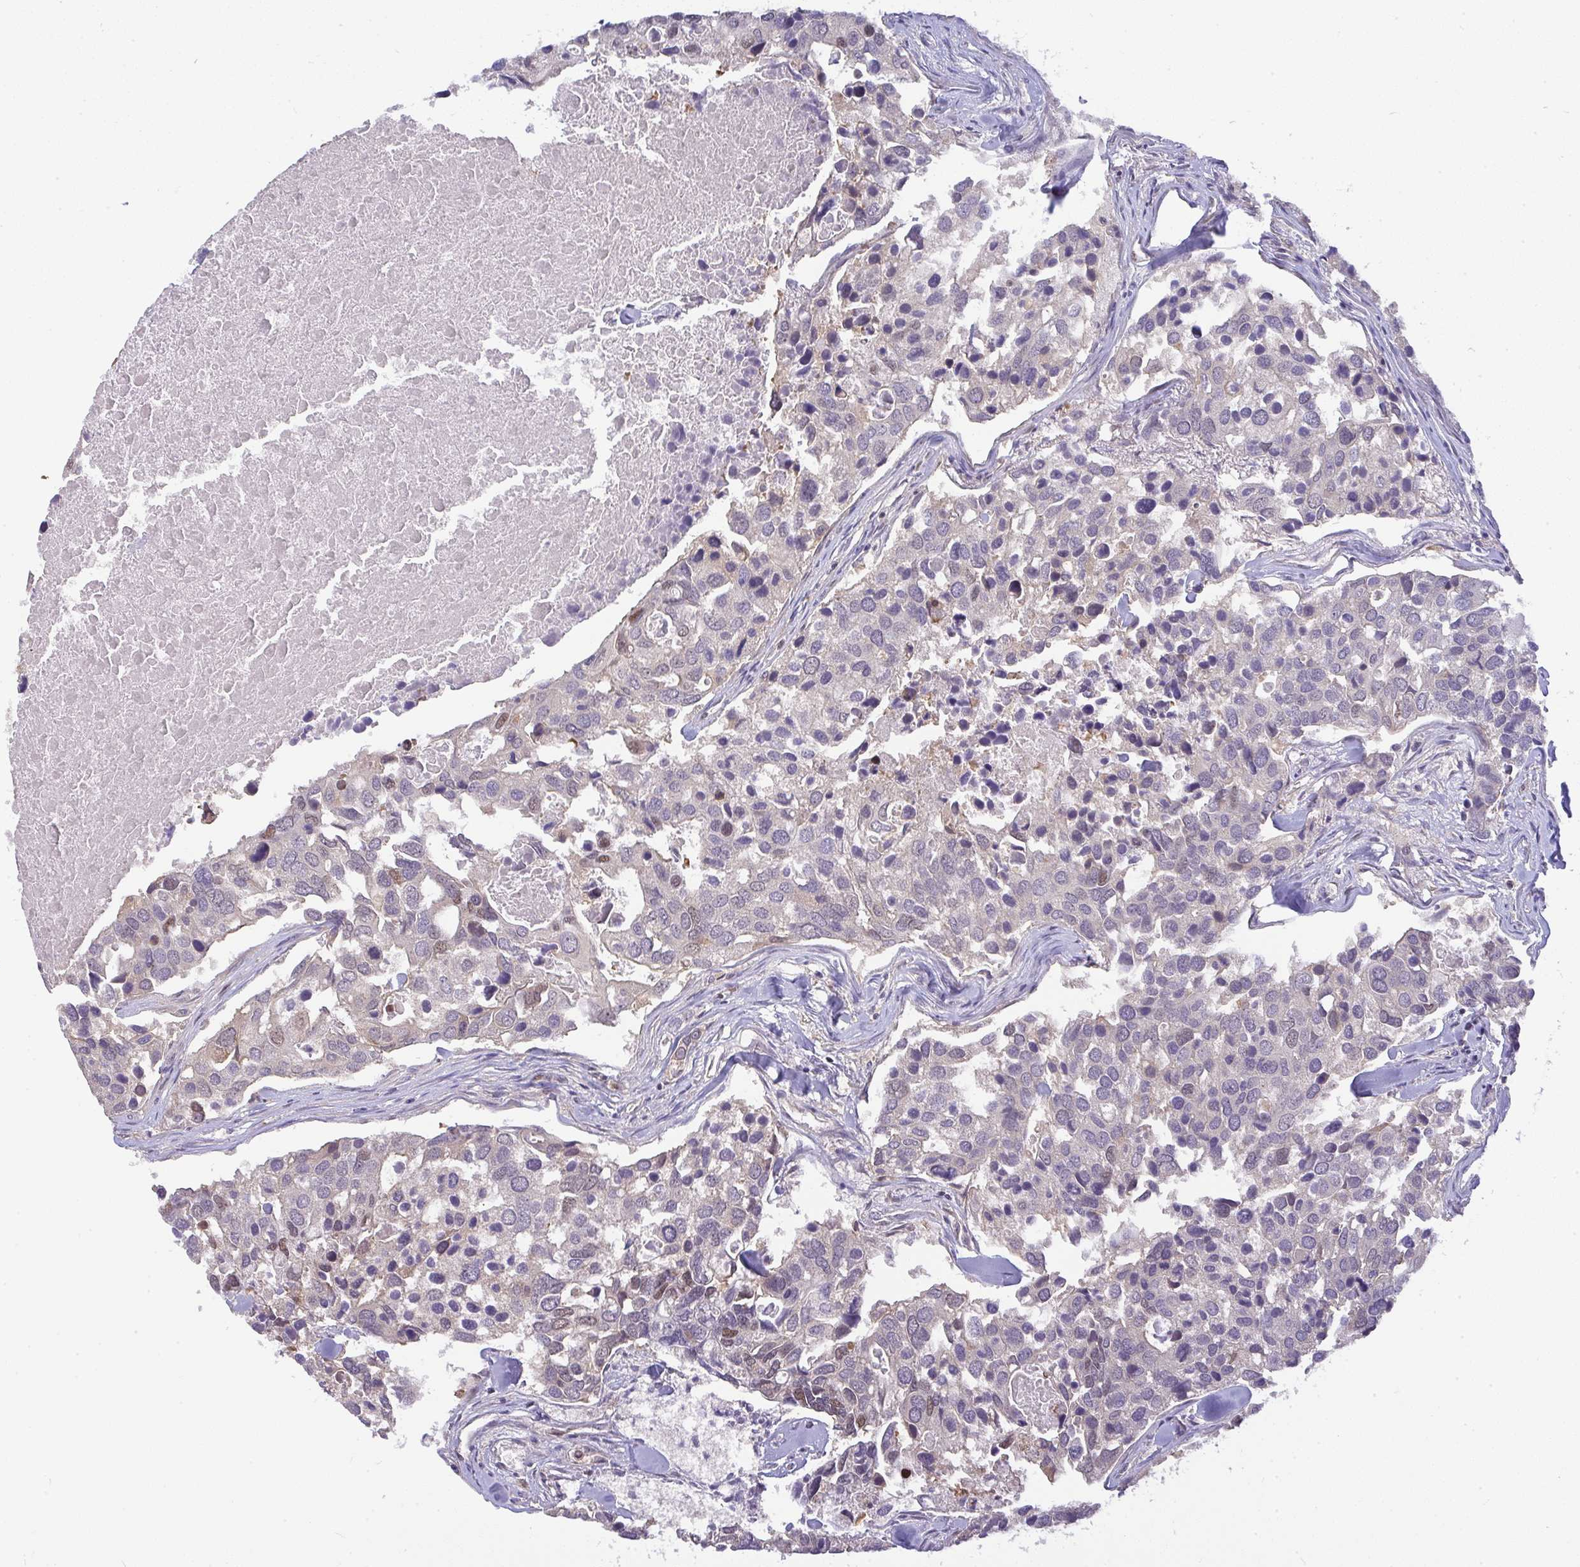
{"staining": {"intensity": "moderate", "quantity": "<25%", "location": "nuclear"}, "tissue": "breast cancer", "cell_type": "Tumor cells", "image_type": "cancer", "snomed": [{"axis": "morphology", "description": "Duct carcinoma"}, {"axis": "topography", "description": "Breast"}], "caption": "About <25% of tumor cells in breast cancer show moderate nuclear protein expression as visualized by brown immunohistochemical staining.", "gene": "BBX", "patient": {"sex": "female", "age": 83}}